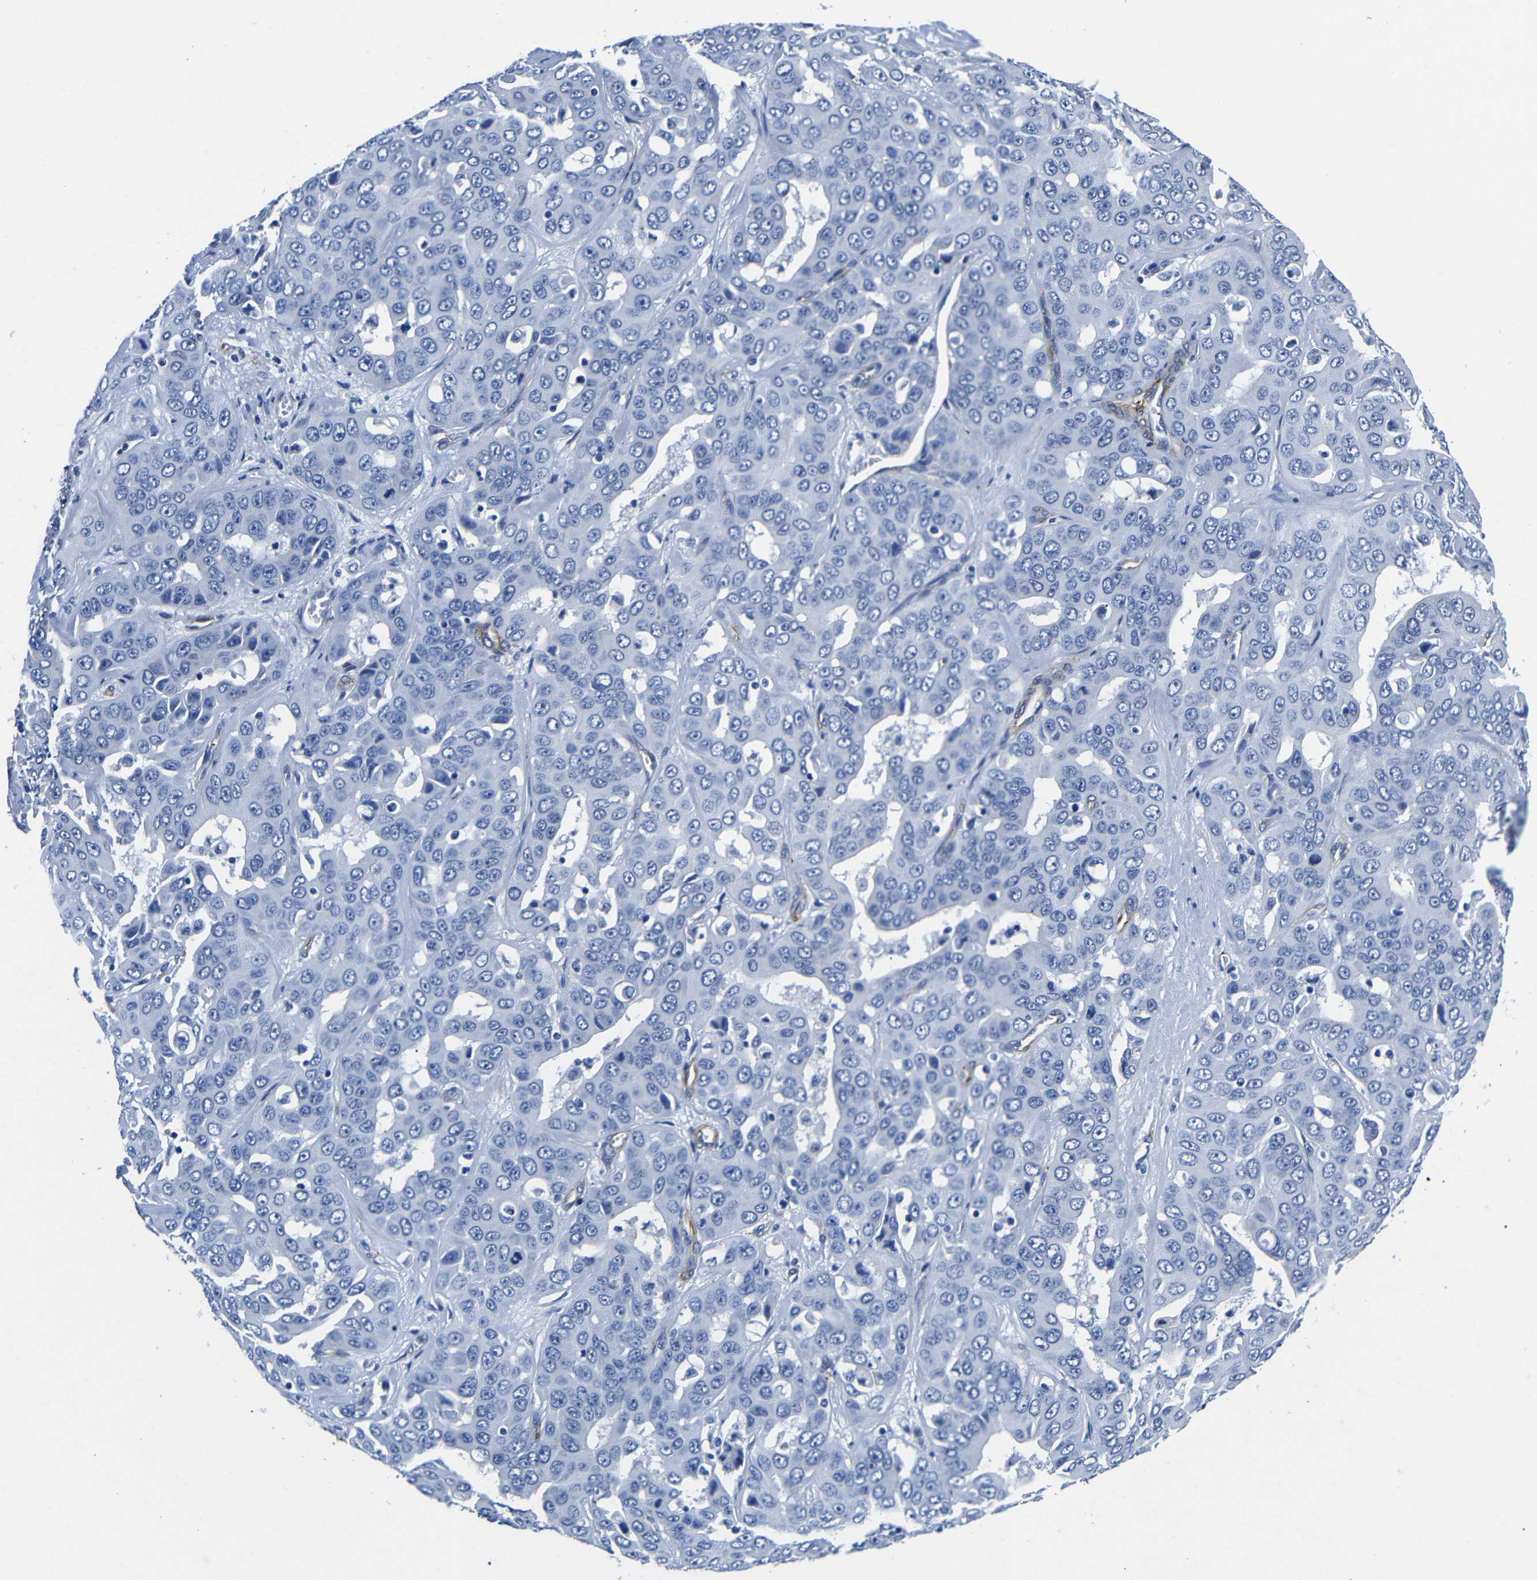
{"staining": {"intensity": "negative", "quantity": "none", "location": "none"}, "tissue": "liver cancer", "cell_type": "Tumor cells", "image_type": "cancer", "snomed": [{"axis": "morphology", "description": "Cholangiocarcinoma"}, {"axis": "topography", "description": "Liver"}], "caption": "There is no significant positivity in tumor cells of cholangiocarcinoma (liver).", "gene": "LRIG1", "patient": {"sex": "female", "age": 52}}